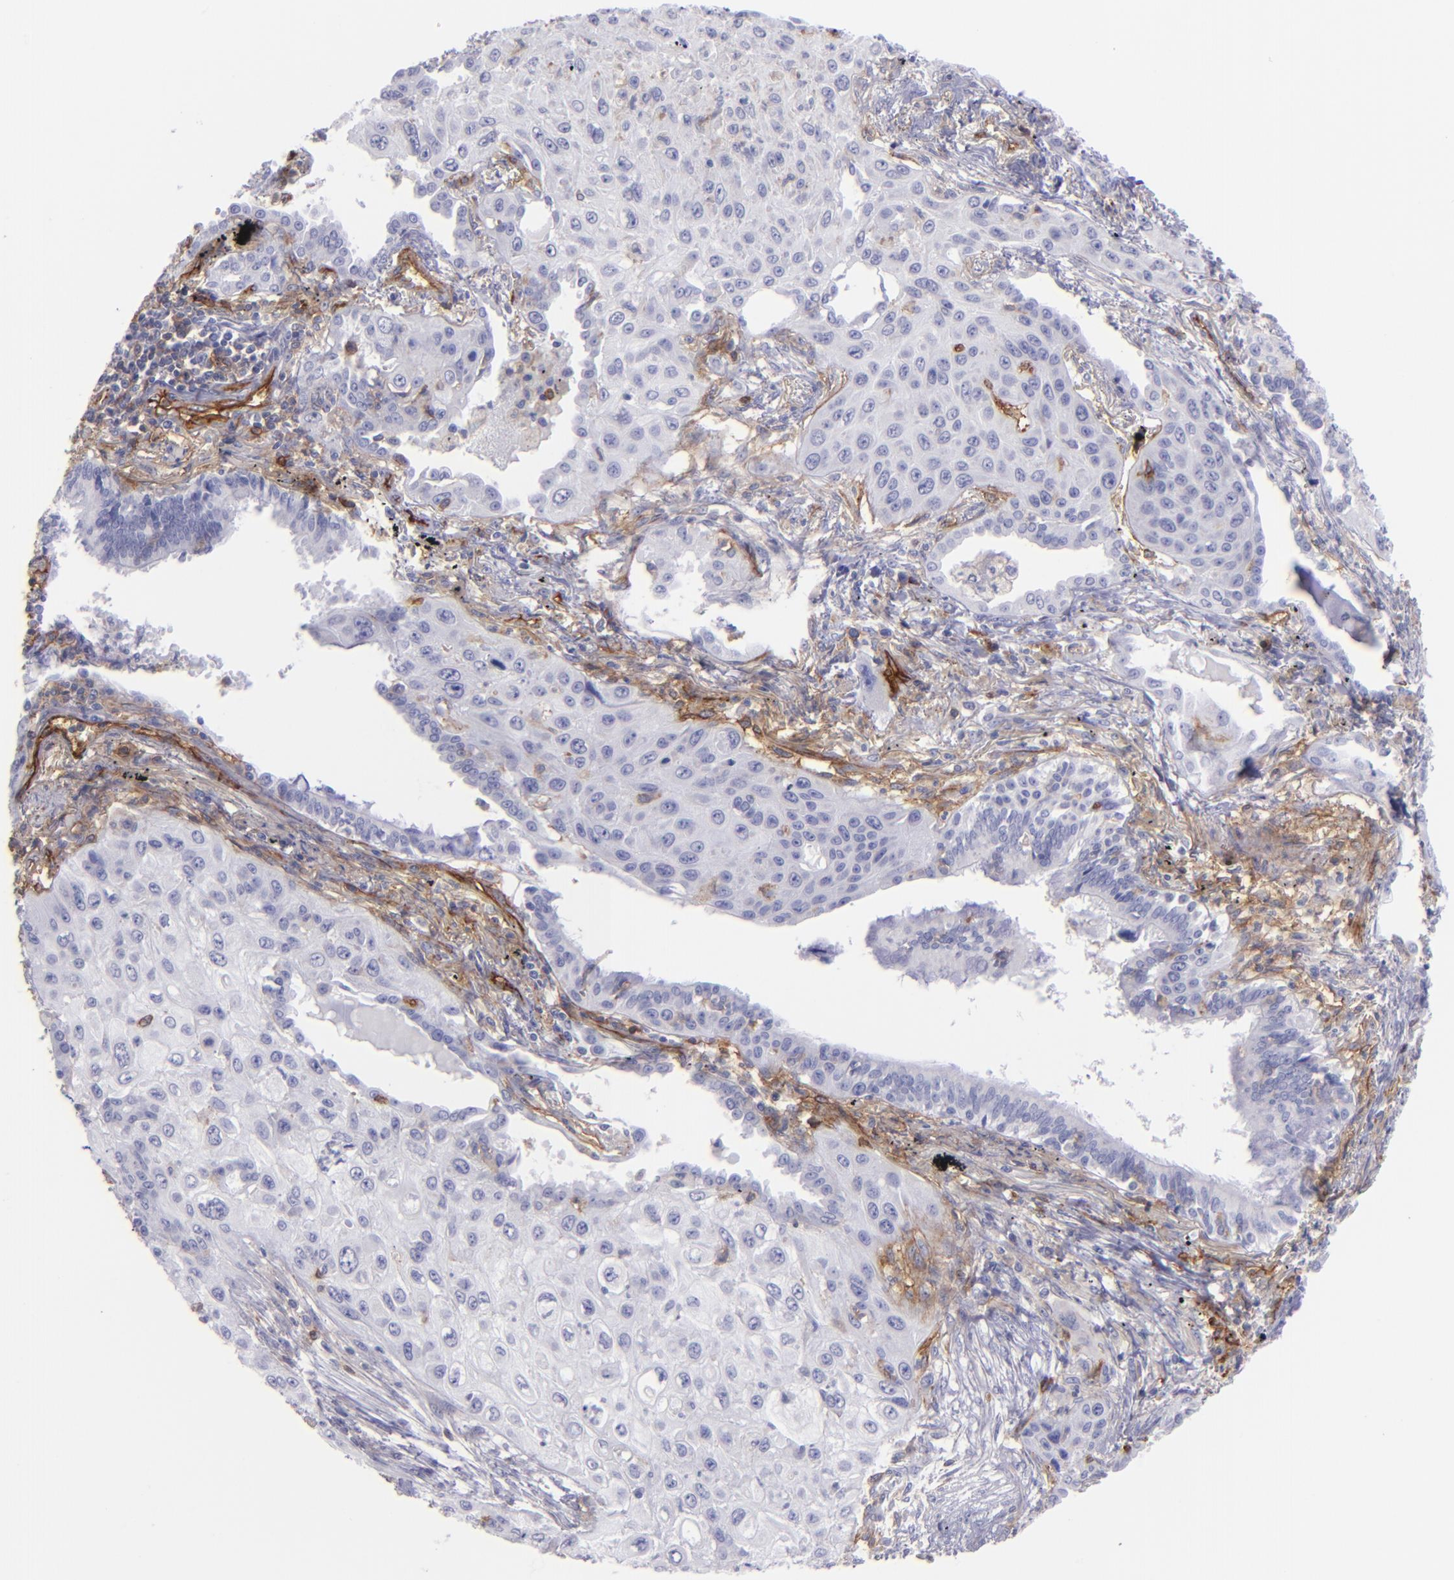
{"staining": {"intensity": "negative", "quantity": "none", "location": "none"}, "tissue": "lung cancer", "cell_type": "Tumor cells", "image_type": "cancer", "snomed": [{"axis": "morphology", "description": "Squamous cell carcinoma, NOS"}, {"axis": "topography", "description": "Lung"}], "caption": "Immunohistochemical staining of human lung cancer (squamous cell carcinoma) shows no significant expression in tumor cells.", "gene": "ENTPD1", "patient": {"sex": "male", "age": 71}}